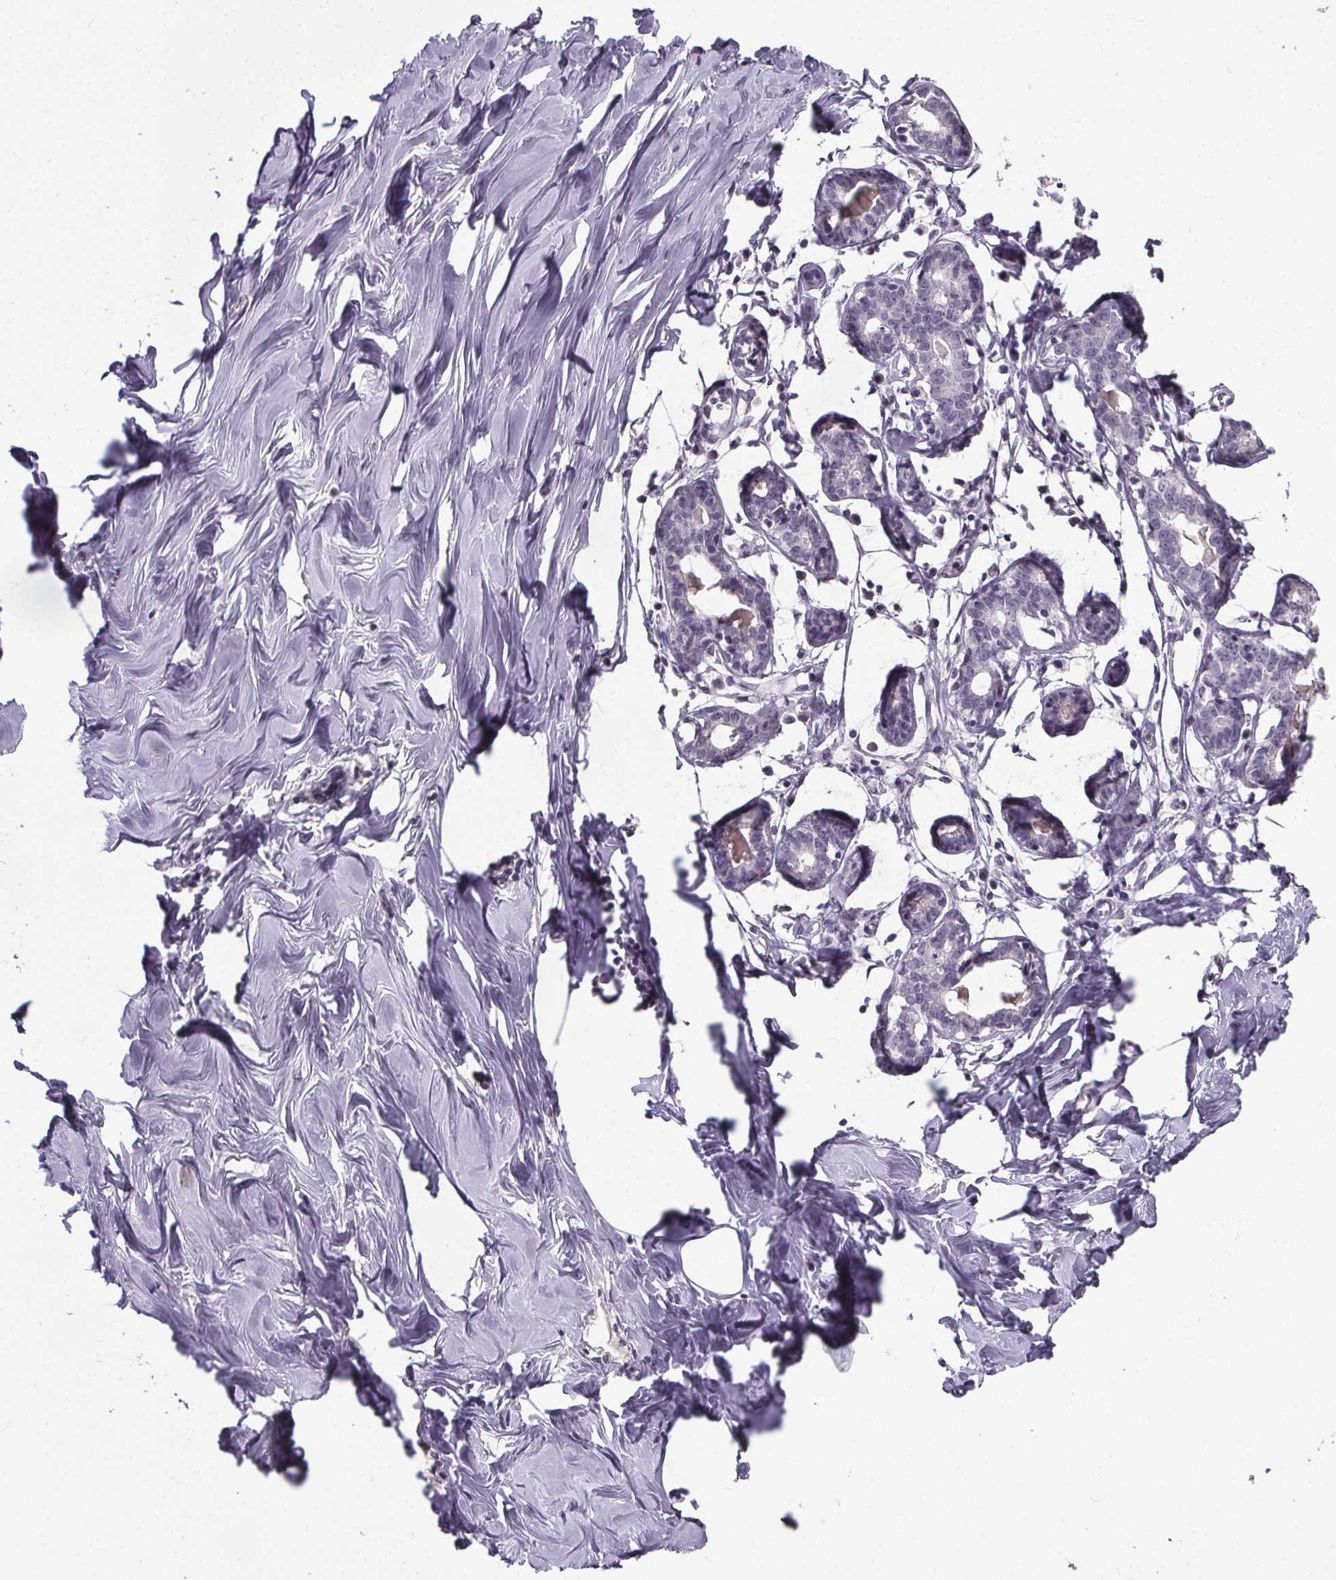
{"staining": {"intensity": "negative", "quantity": "none", "location": "none"}, "tissue": "breast", "cell_type": "Adipocytes", "image_type": "normal", "snomed": [{"axis": "morphology", "description": "Normal tissue, NOS"}, {"axis": "topography", "description": "Breast"}], "caption": "This is a histopathology image of immunohistochemistry staining of benign breast, which shows no positivity in adipocytes.", "gene": "NKX6", "patient": {"sex": "female", "age": 27}}